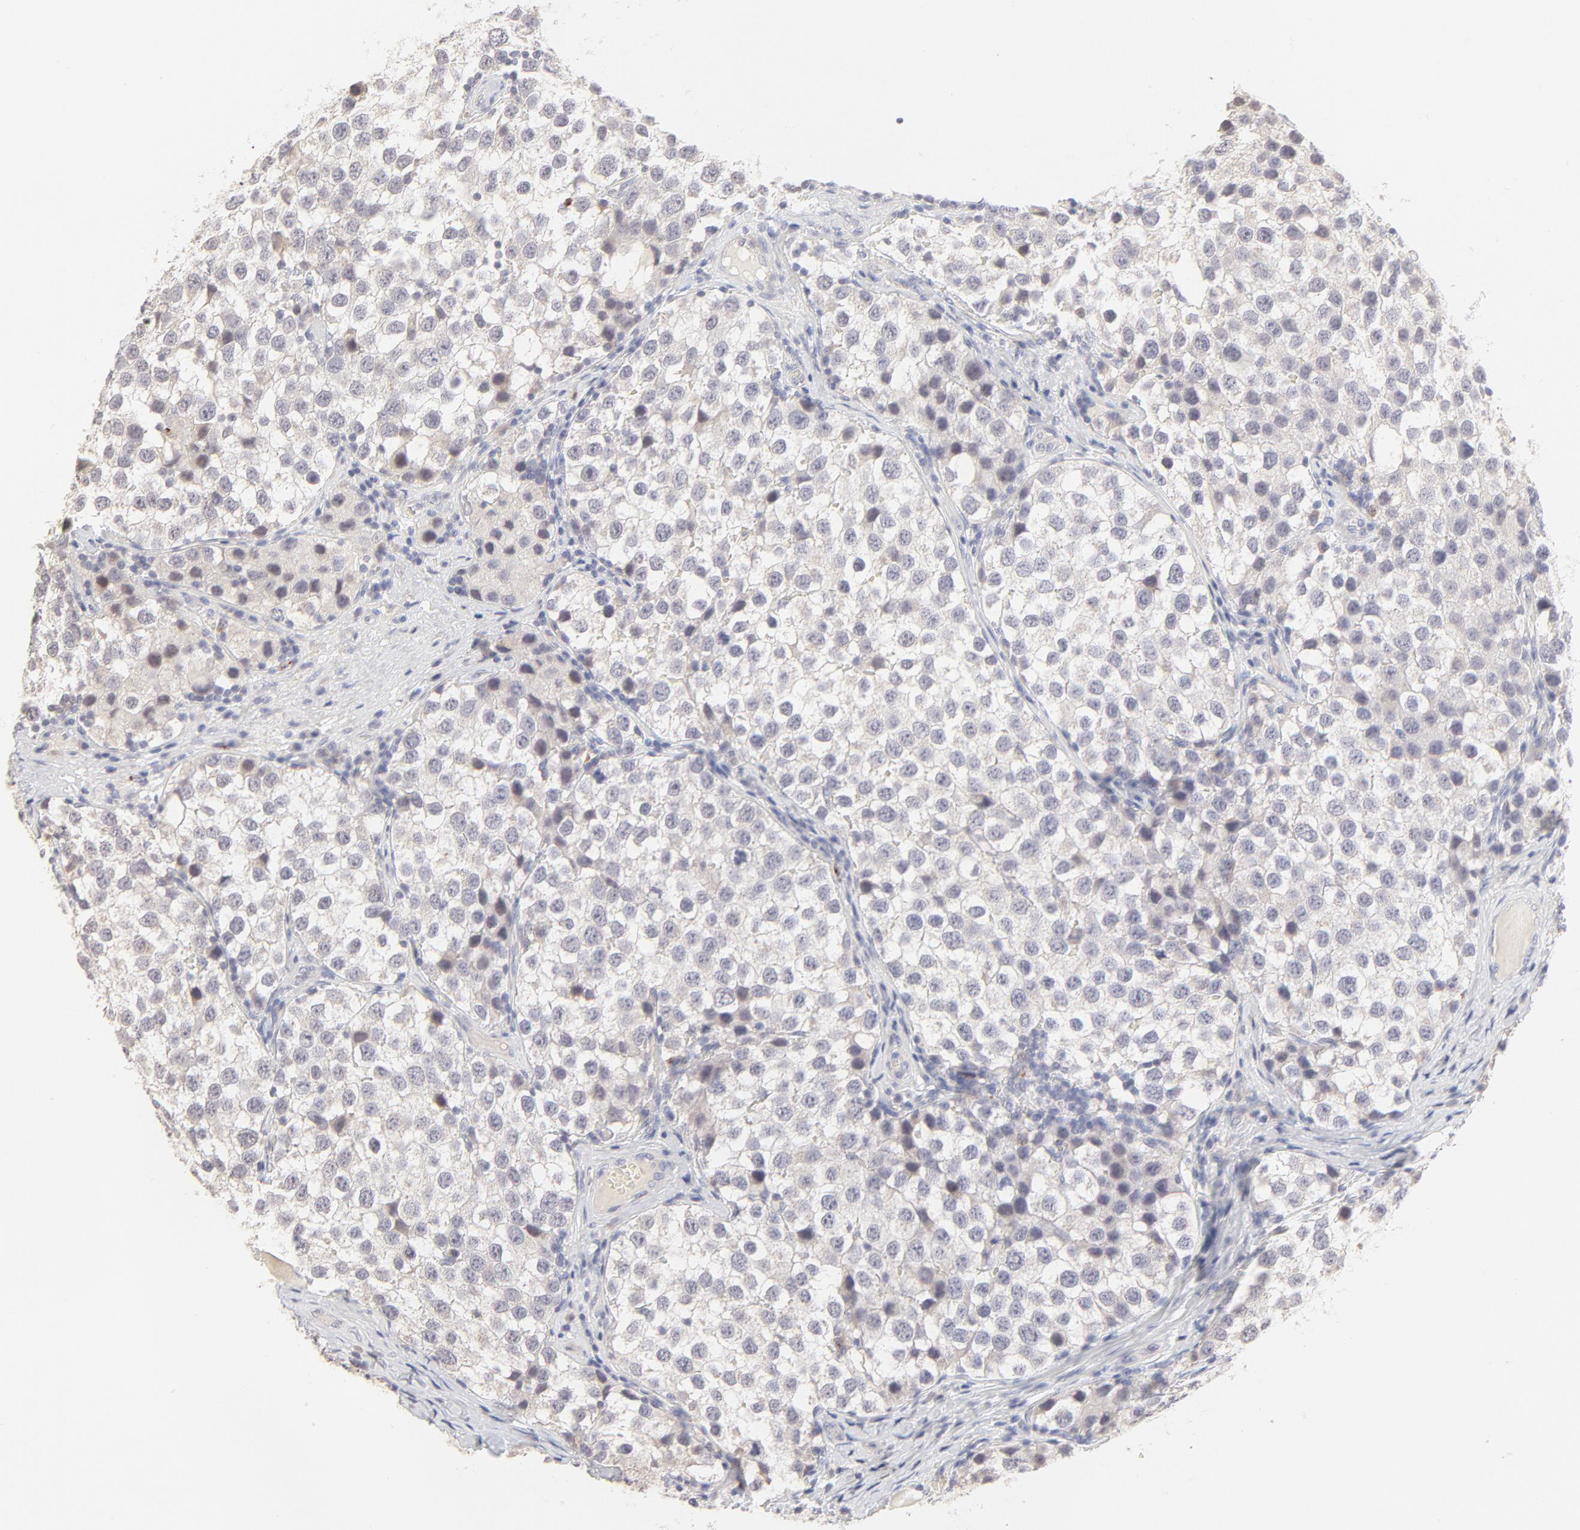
{"staining": {"intensity": "weak", "quantity": "<25%", "location": "nuclear"}, "tissue": "testis cancer", "cell_type": "Tumor cells", "image_type": "cancer", "snomed": [{"axis": "morphology", "description": "Seminoma, NOS"}, {"axis": "topography", "description": "Testis"}], "caption": "Testis cancer (seminoma) was stained to show a protein in brown. There is no significant staining in tumor cells.", "gene": "ELF3", "patient": {"sex": "male", "age": 39}}